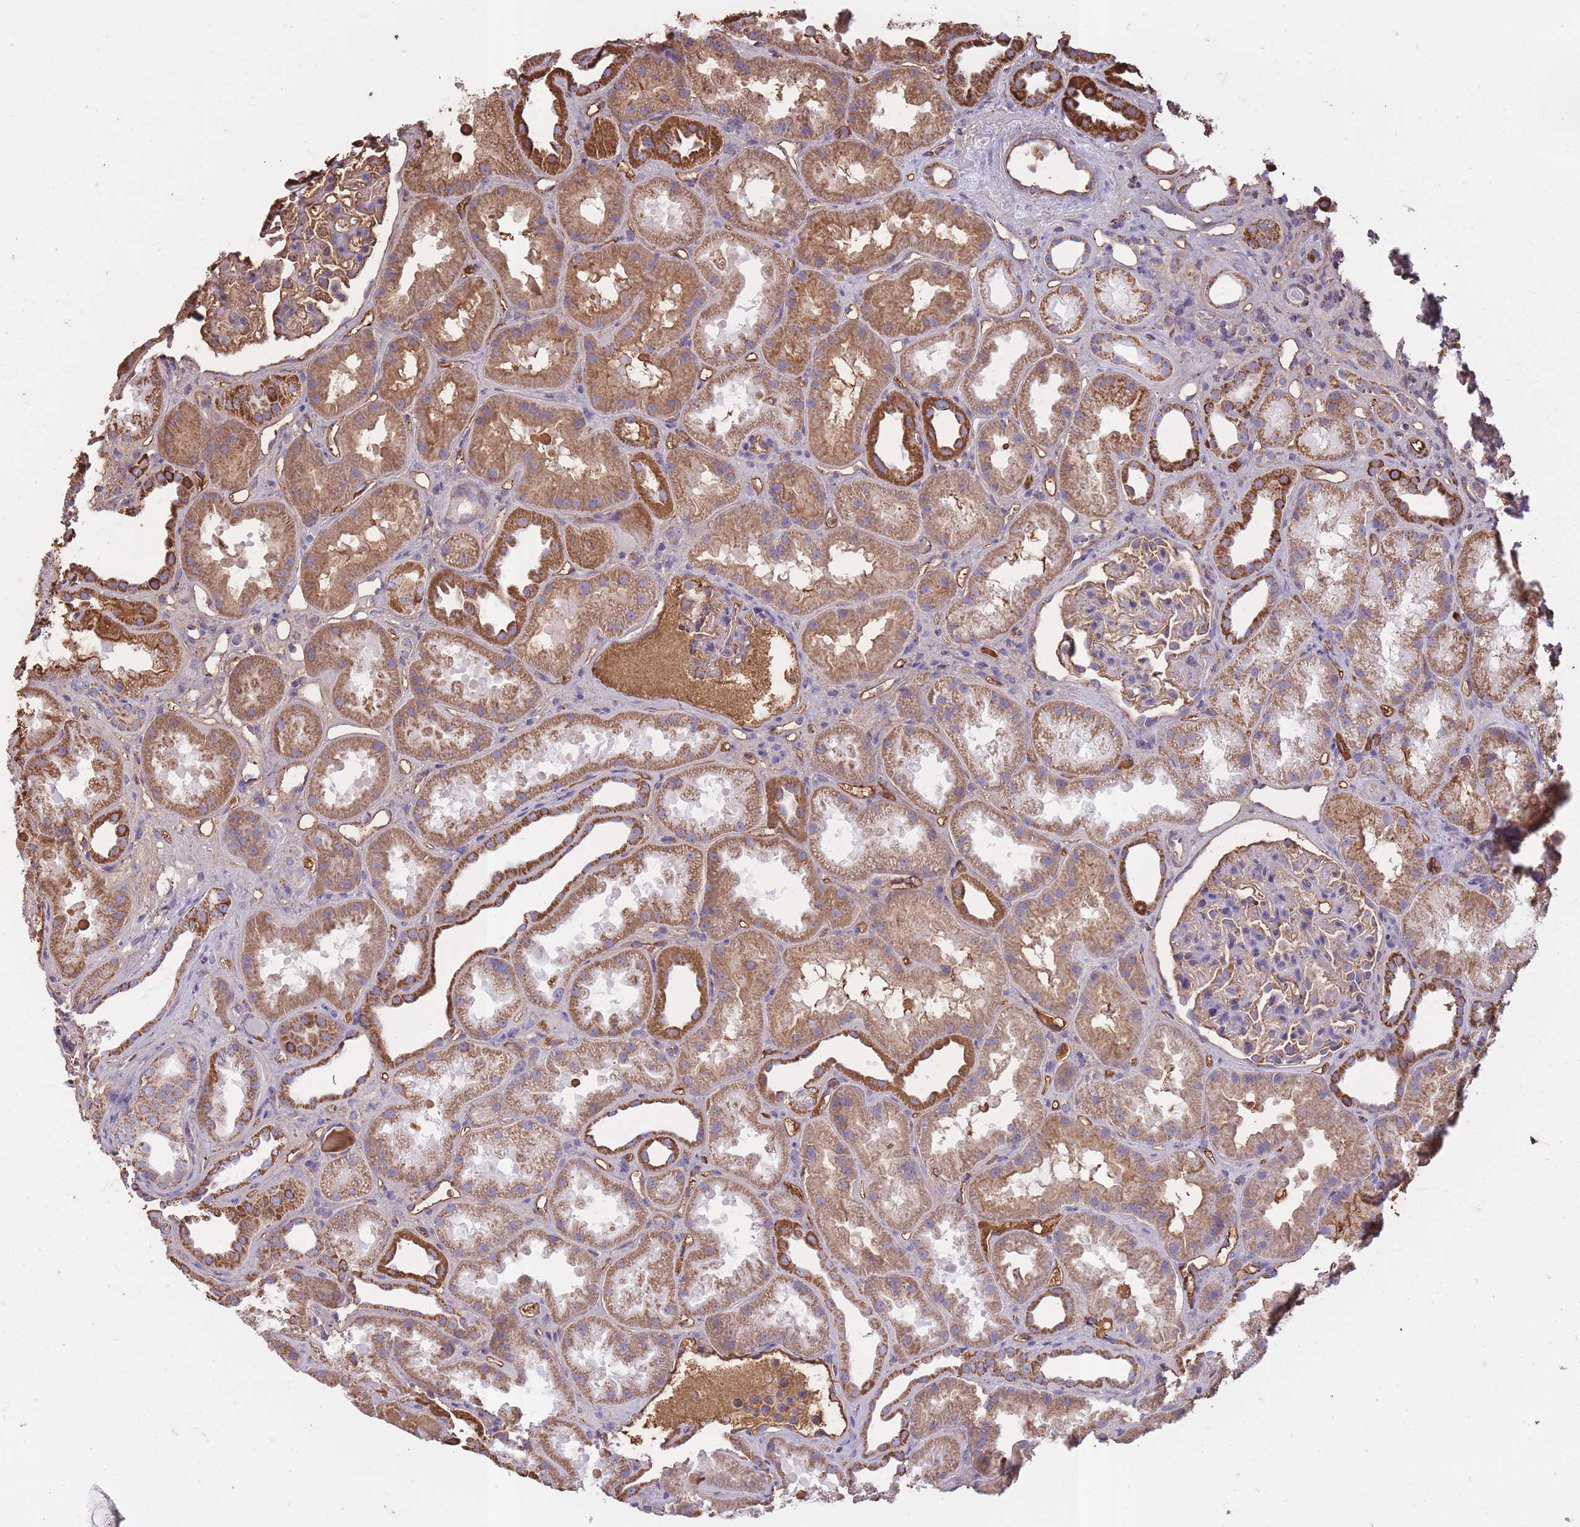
{"staining": {"intensity": "moderate", "quantity": "<25%", "location": "cytoplasmic/membranous"}, "tissue": "kidney", "cell_type": "Cells in glomeruli", "image_type": "normal", "snomed": [{"axis": "morphology", "description": "Normal tissue, NOS"}, {"axis": "topography", "description": "Kidney"}], "caption": "Immunohistochemistry (IHC) staining of benign kidney, which exhibits low levels of moderate cytoplasmic/membranous staining in about <25% of cells in glomeruli indicating moderate cytoplasmic/membranous protein expression. The staining was performed using DAB (3,3'-diaminobenzidine) (brown) for protein detection and nuclei were counterstained in hematoxylin (blue).", "gene": "KAT2A", "patient": {"sex": "male", "age": 61}}